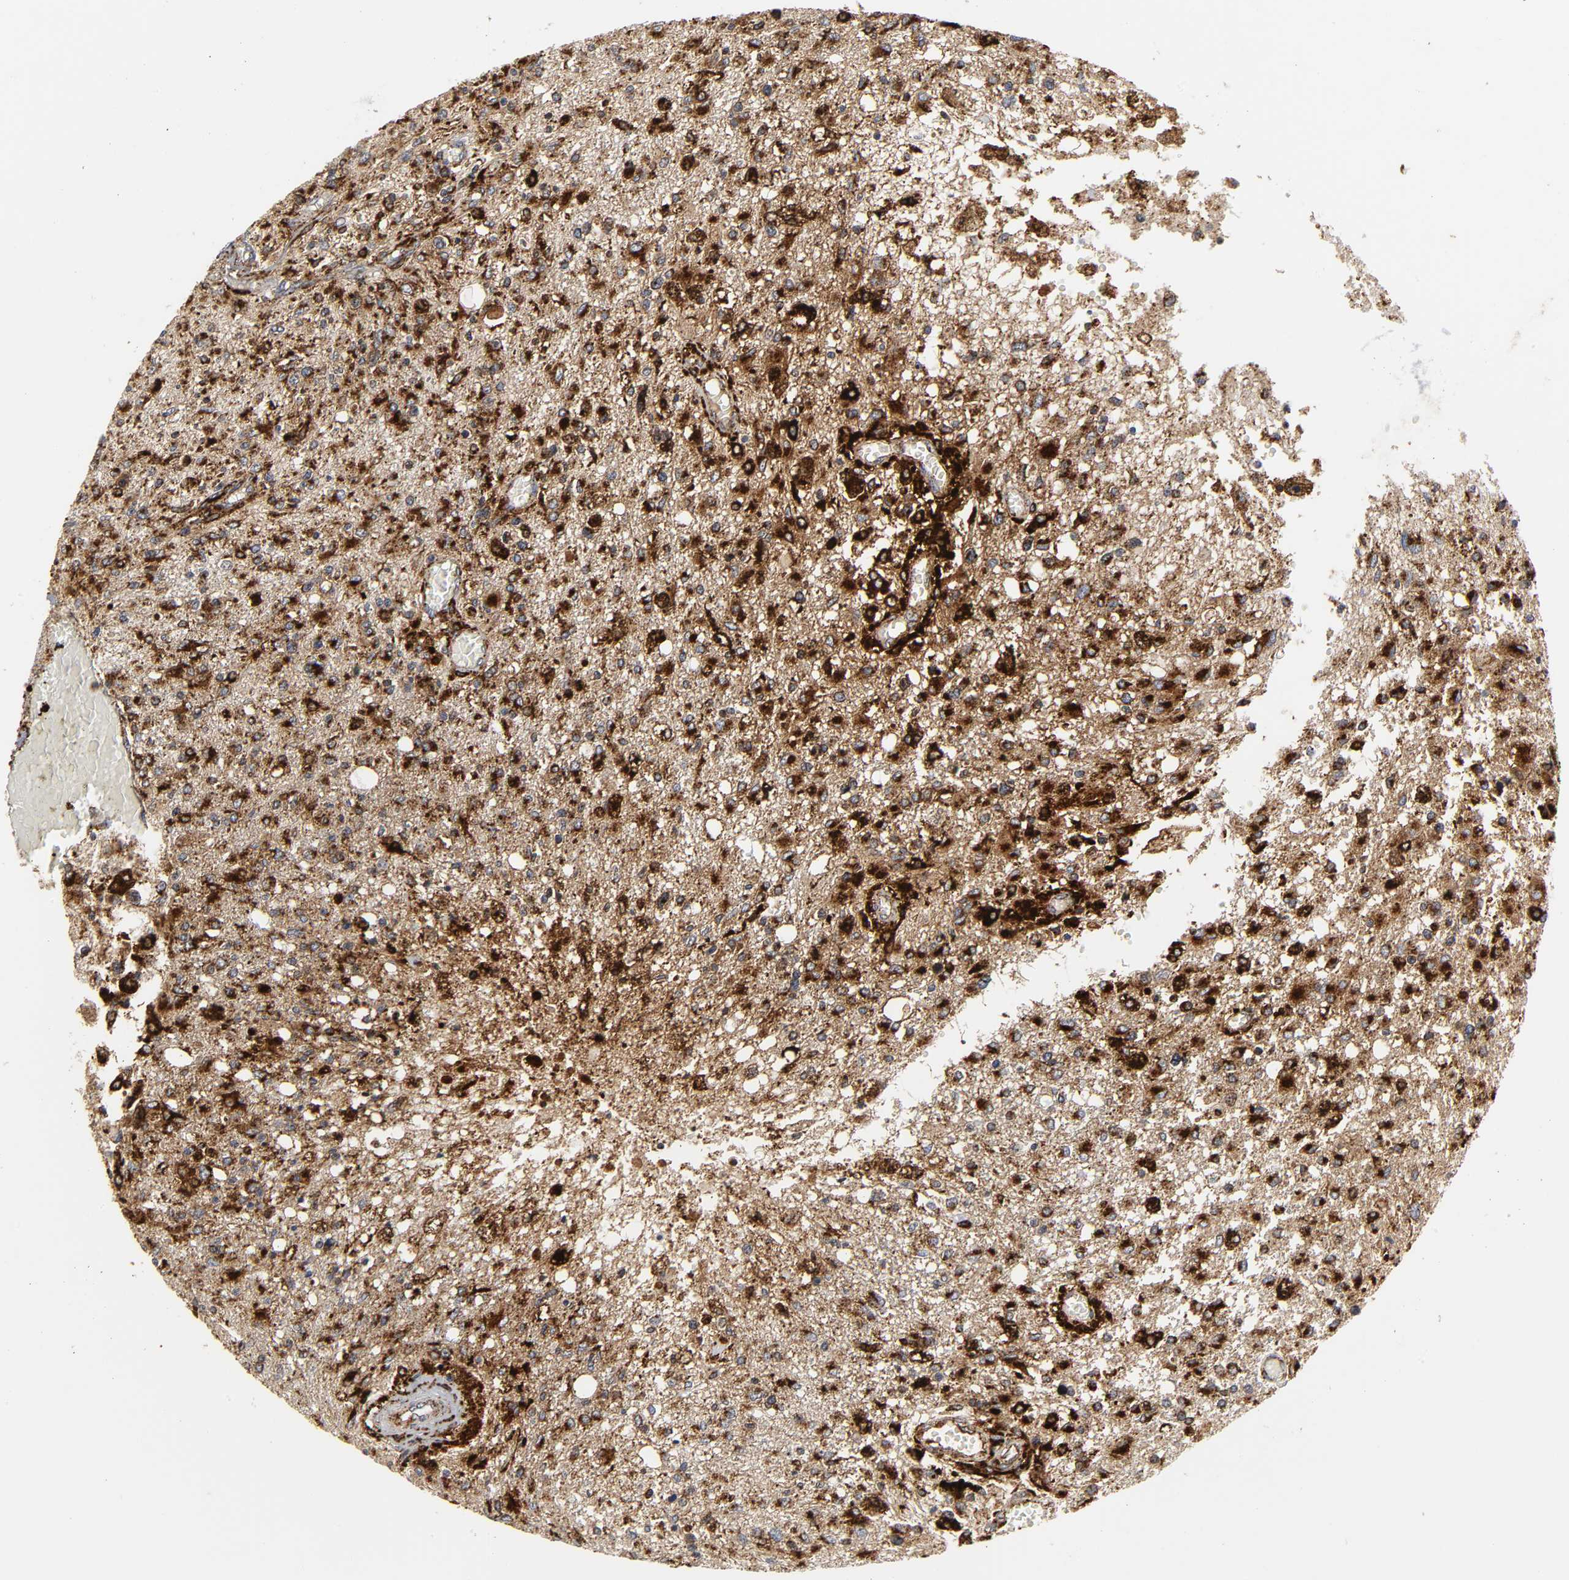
{"staining": {"intensity": "strong", "quantity": "25%-75%", "location": "cytoplasmic/membranous"}, "tissue": "glioma", "cell_type": "Tumor cells", "image_type": "cancer", "snomed": [{"axis": "morphology", "description": "Glioma, malignant, High grade"}, {"axis": "topography", "description": "Cerebral cortex"}], "caption": "This histopathology image demonstrates malignant glioma (high-grade) stained with immunohistochemistry (IHC) to label a protein in brown. The cytoplasmic/membranous of tumor cells show strong positivity for the protein. Nuclei are counter-stained blue.", "gene": "PSAP", "patient": {"sex": "male", "age": 76}}